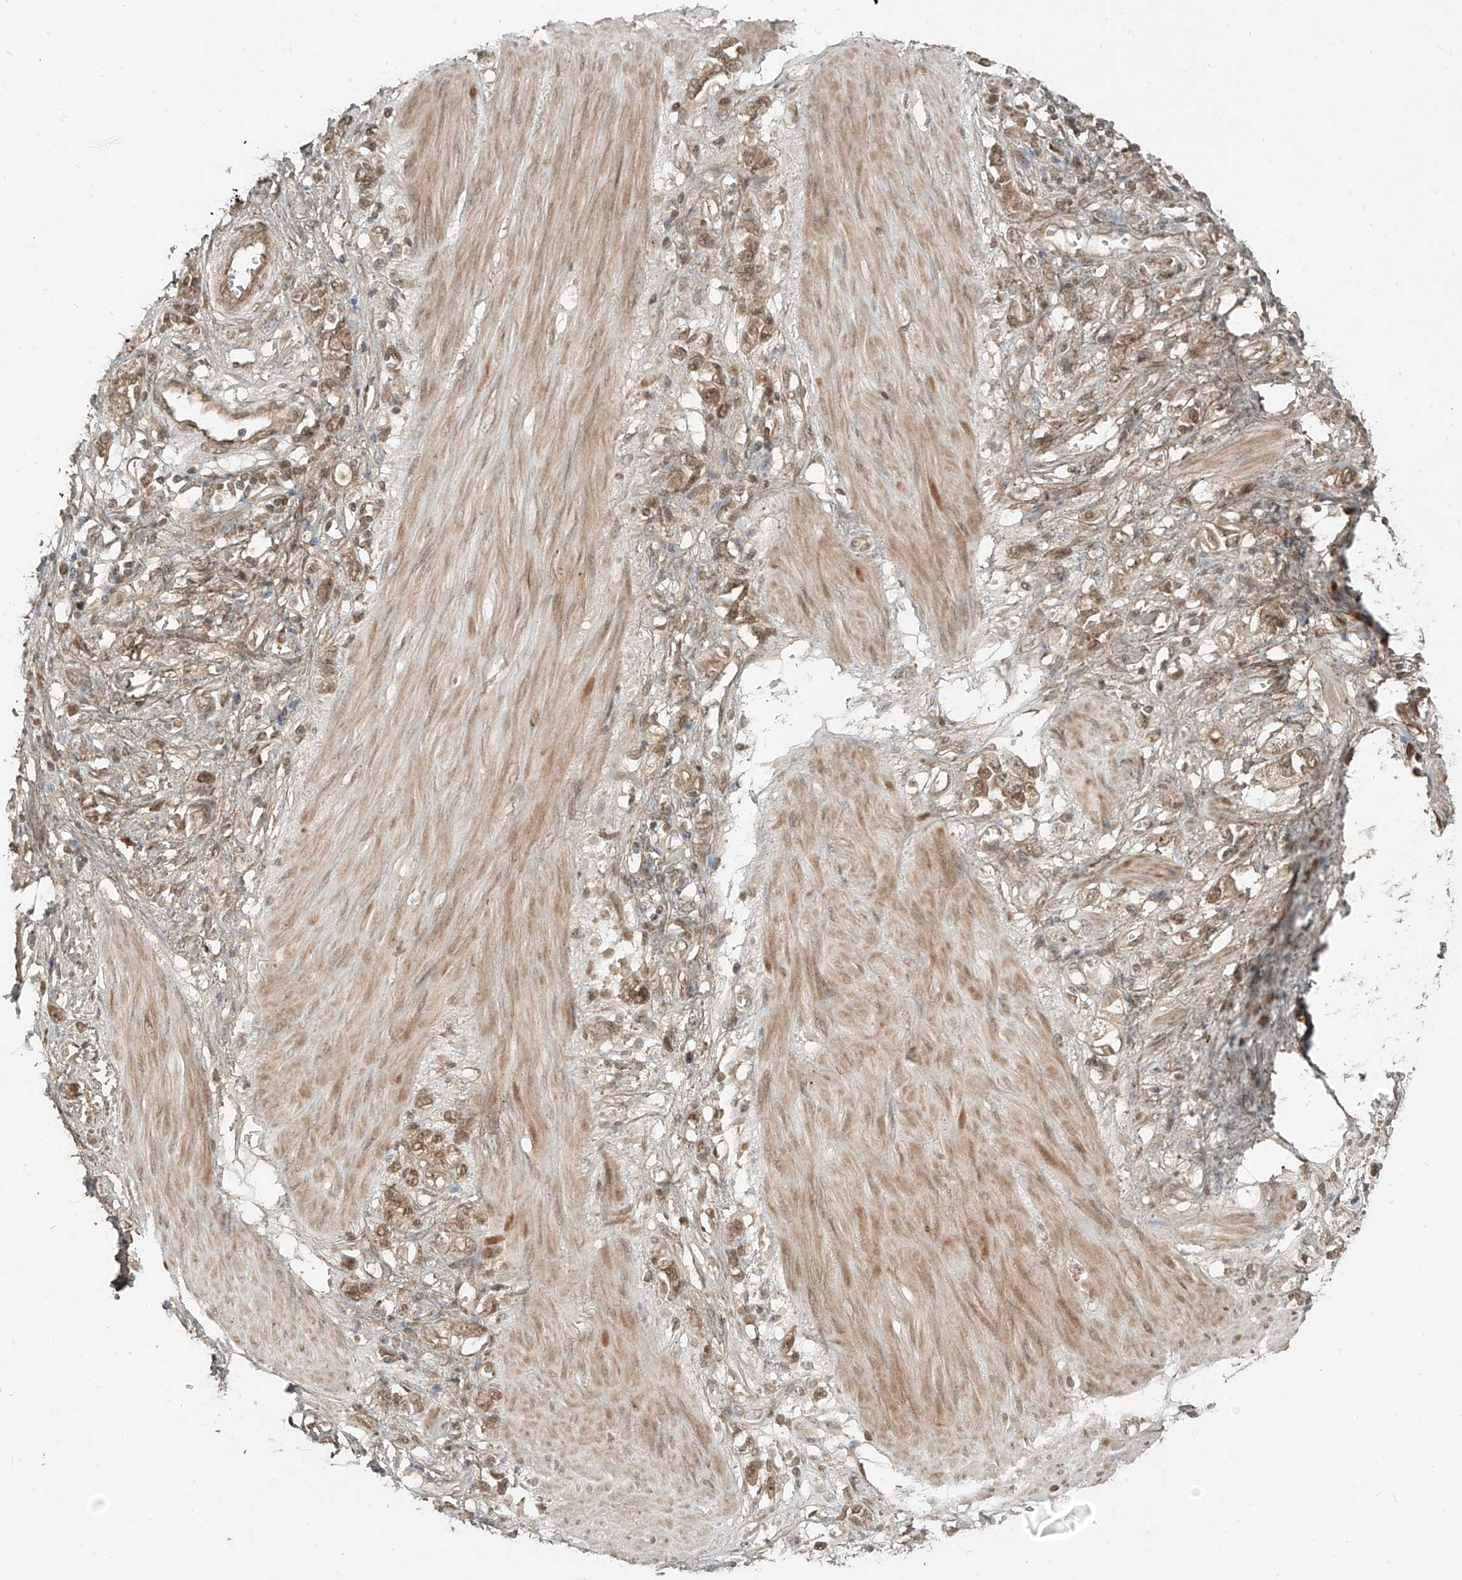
{"staining": {"intensity": "moderate", "quantity": ">75%", "location": "cytoplasmic/membranous,nuclear"}, "tissue": "stomach cancer", "cell_type": "Tumor cells", "image_type": "cancer", "snomed": [{"axis": "morphology", "description": "Adenocarcinoma, NOS"}, {"axis": "topography", "description": "Stomach"}], "caption": "About >75% of tumor cells in human adenocarcinoma (stomach) show moderate cytoplasmic/membranous and nuclear protein positivity as visualized by brown immunohistochemical staining.", "gene": "LCOR", "patient": {"sex": "female", "age": 76}}